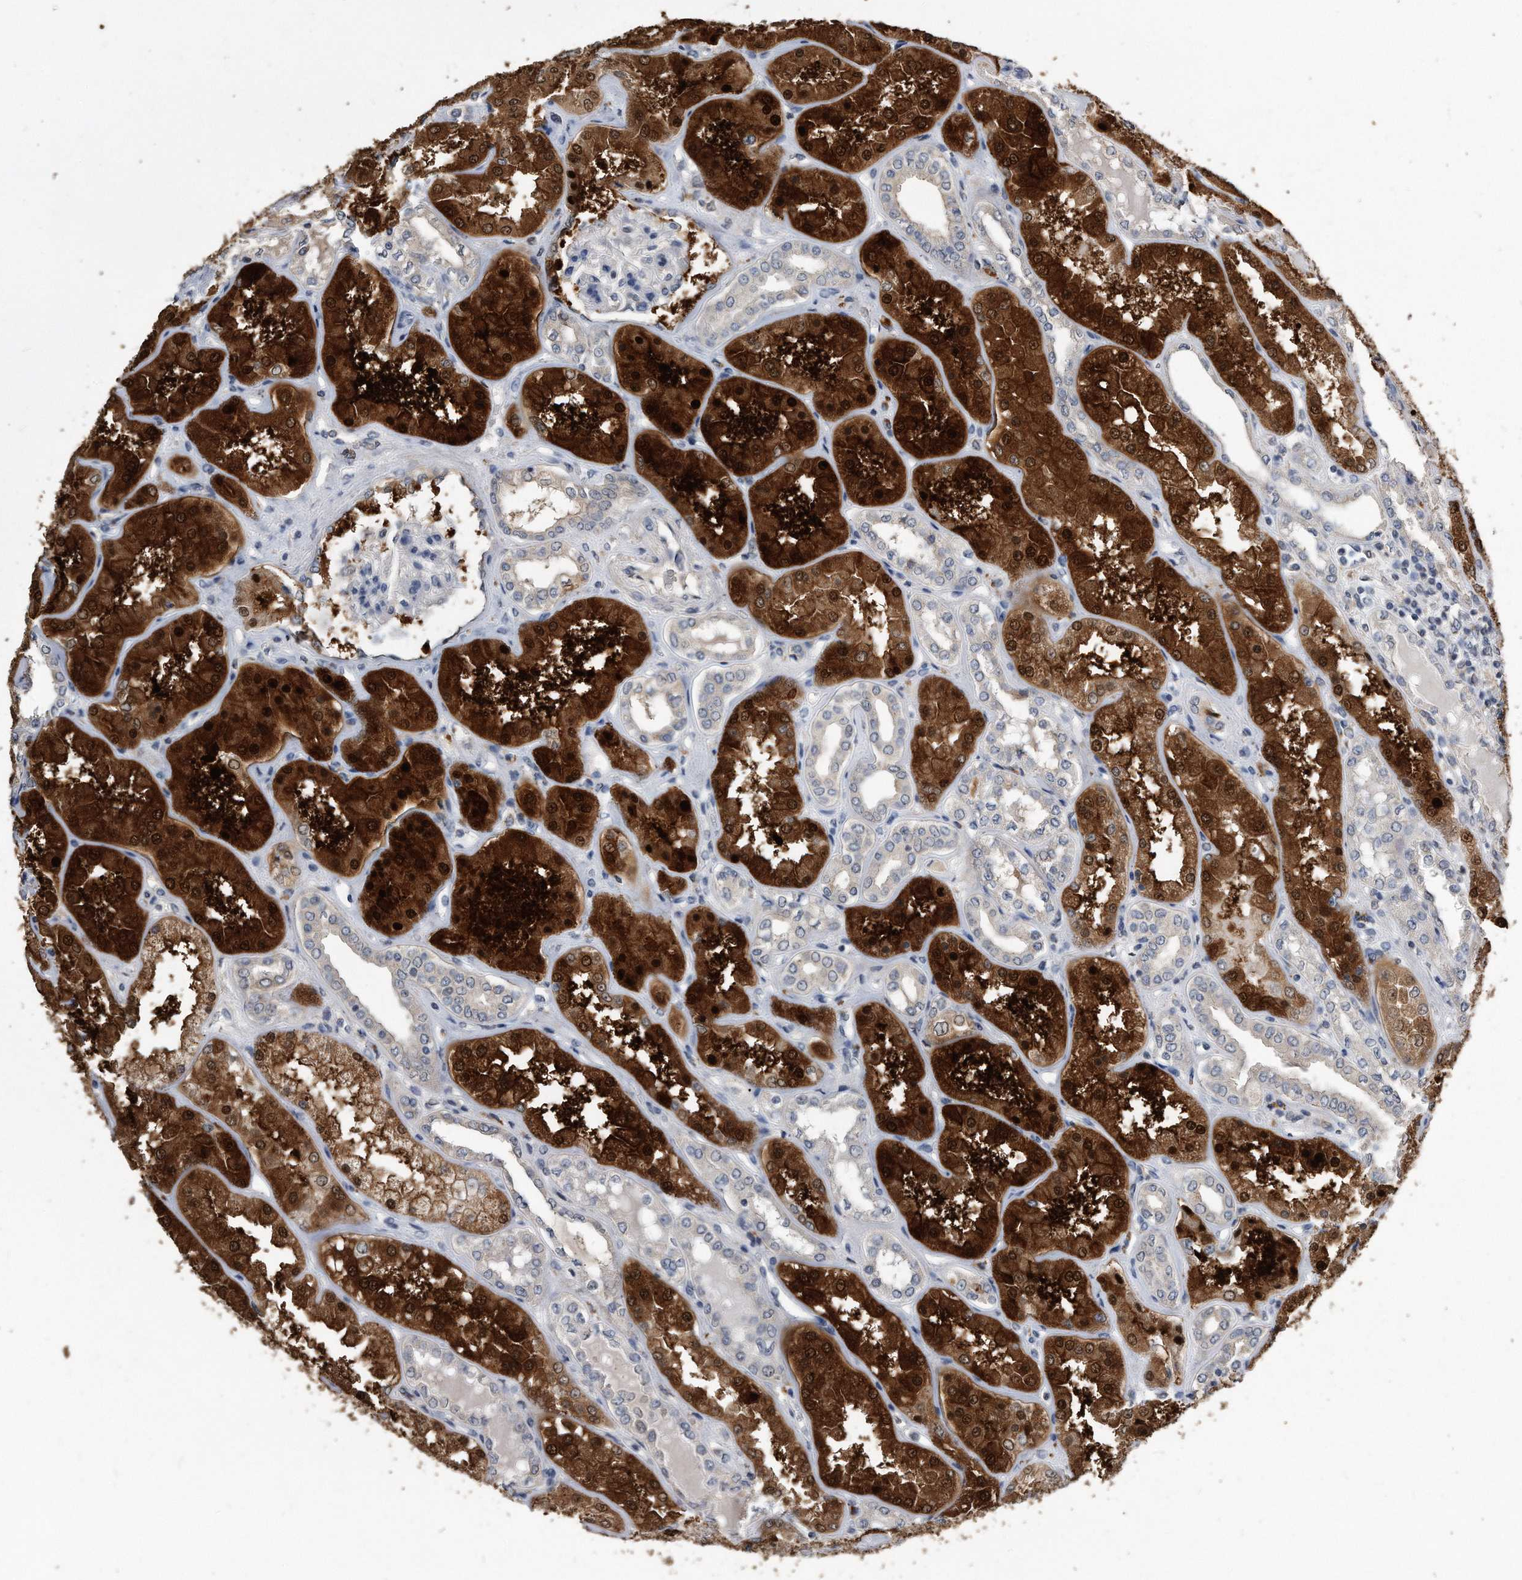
{"staining": {"intensity": "weak", "quantity": "<25%", "location": "cytoplasmic/membranous"}, "tissue": "kidney", "cell_type": "Cells in glomeruli", "image_type": "normal", "snomed": [{"axis": "morphology", "description": "Normal tissue, NOS"}, {"axis": "topography", "description": "Kidney"}], "caption": "This is a image of IHC staining of unremarkable kidney, which shows no expression in cells in glomeruli. (DAB (3,3'-diaminobenzidine) immunohistochemistry visualized using brightfield microscopy, high magnification).", "gene": "IL20RA", "patient": {"sex": "female", "age": 56}}